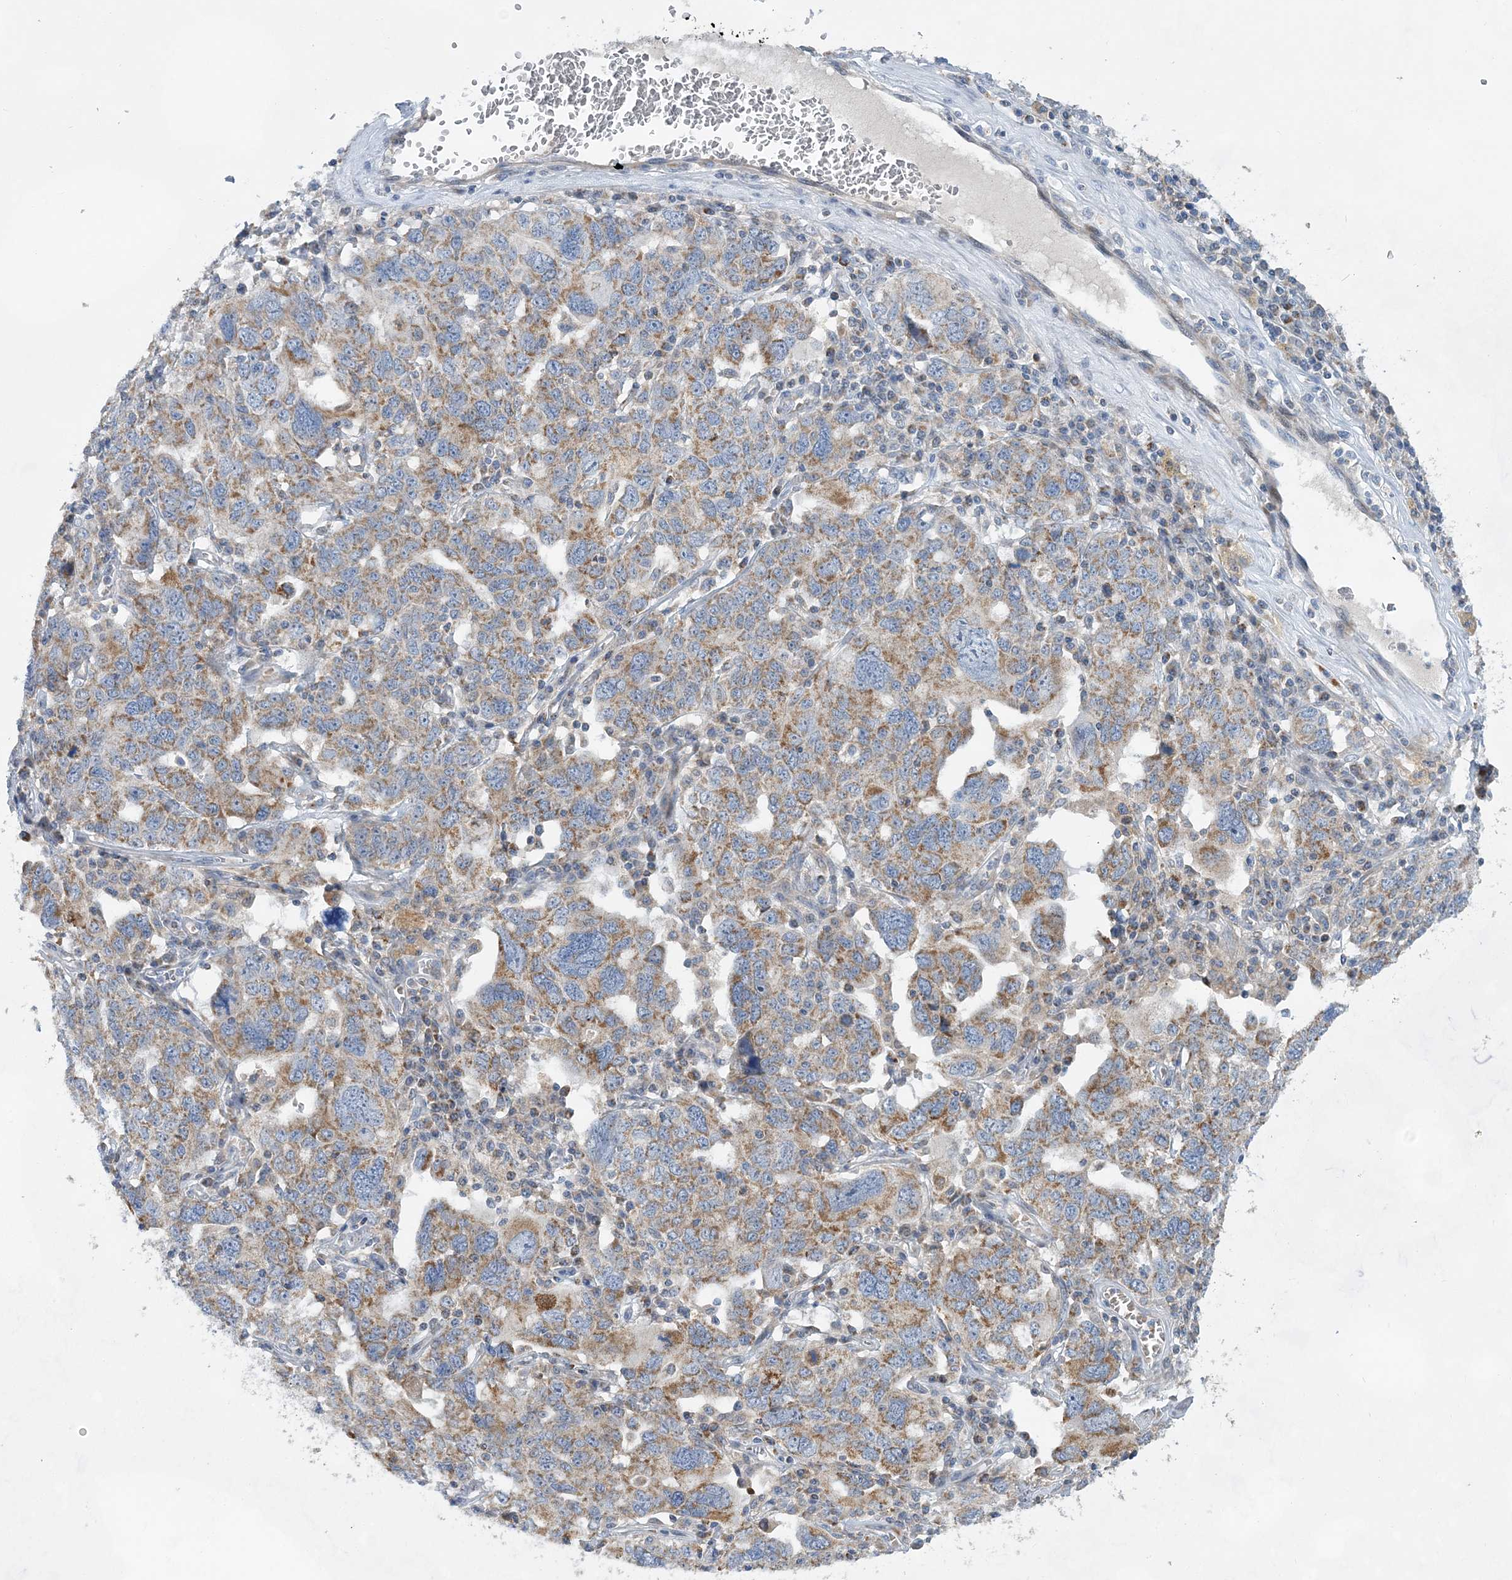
{"staining": {"intensity": "moderate", "quantity": ">75%", "location": "cytoplasmic/membranous"}, "tissue": "ovarian cancer", "cell_type": "Tumor cells", "image_type": "cancer", "snomed": [{"axis": "morphology", "description": "Carcinoma, endometroid"}, {"axis": "topography", "description": "Ovary"}], "caption": "A photomicrograph of endometroid carcinoma (ovarian) stained for a protein reveals moderate cytoplasmic/membranous brown staining in tumor cells. (Stains: DAB in brown, nuclei in blue, Microscopy: brightfield microscopy at high magnification).", "gene": "TRAPPC13", "patient": {"sex": "female", "age": 62}}